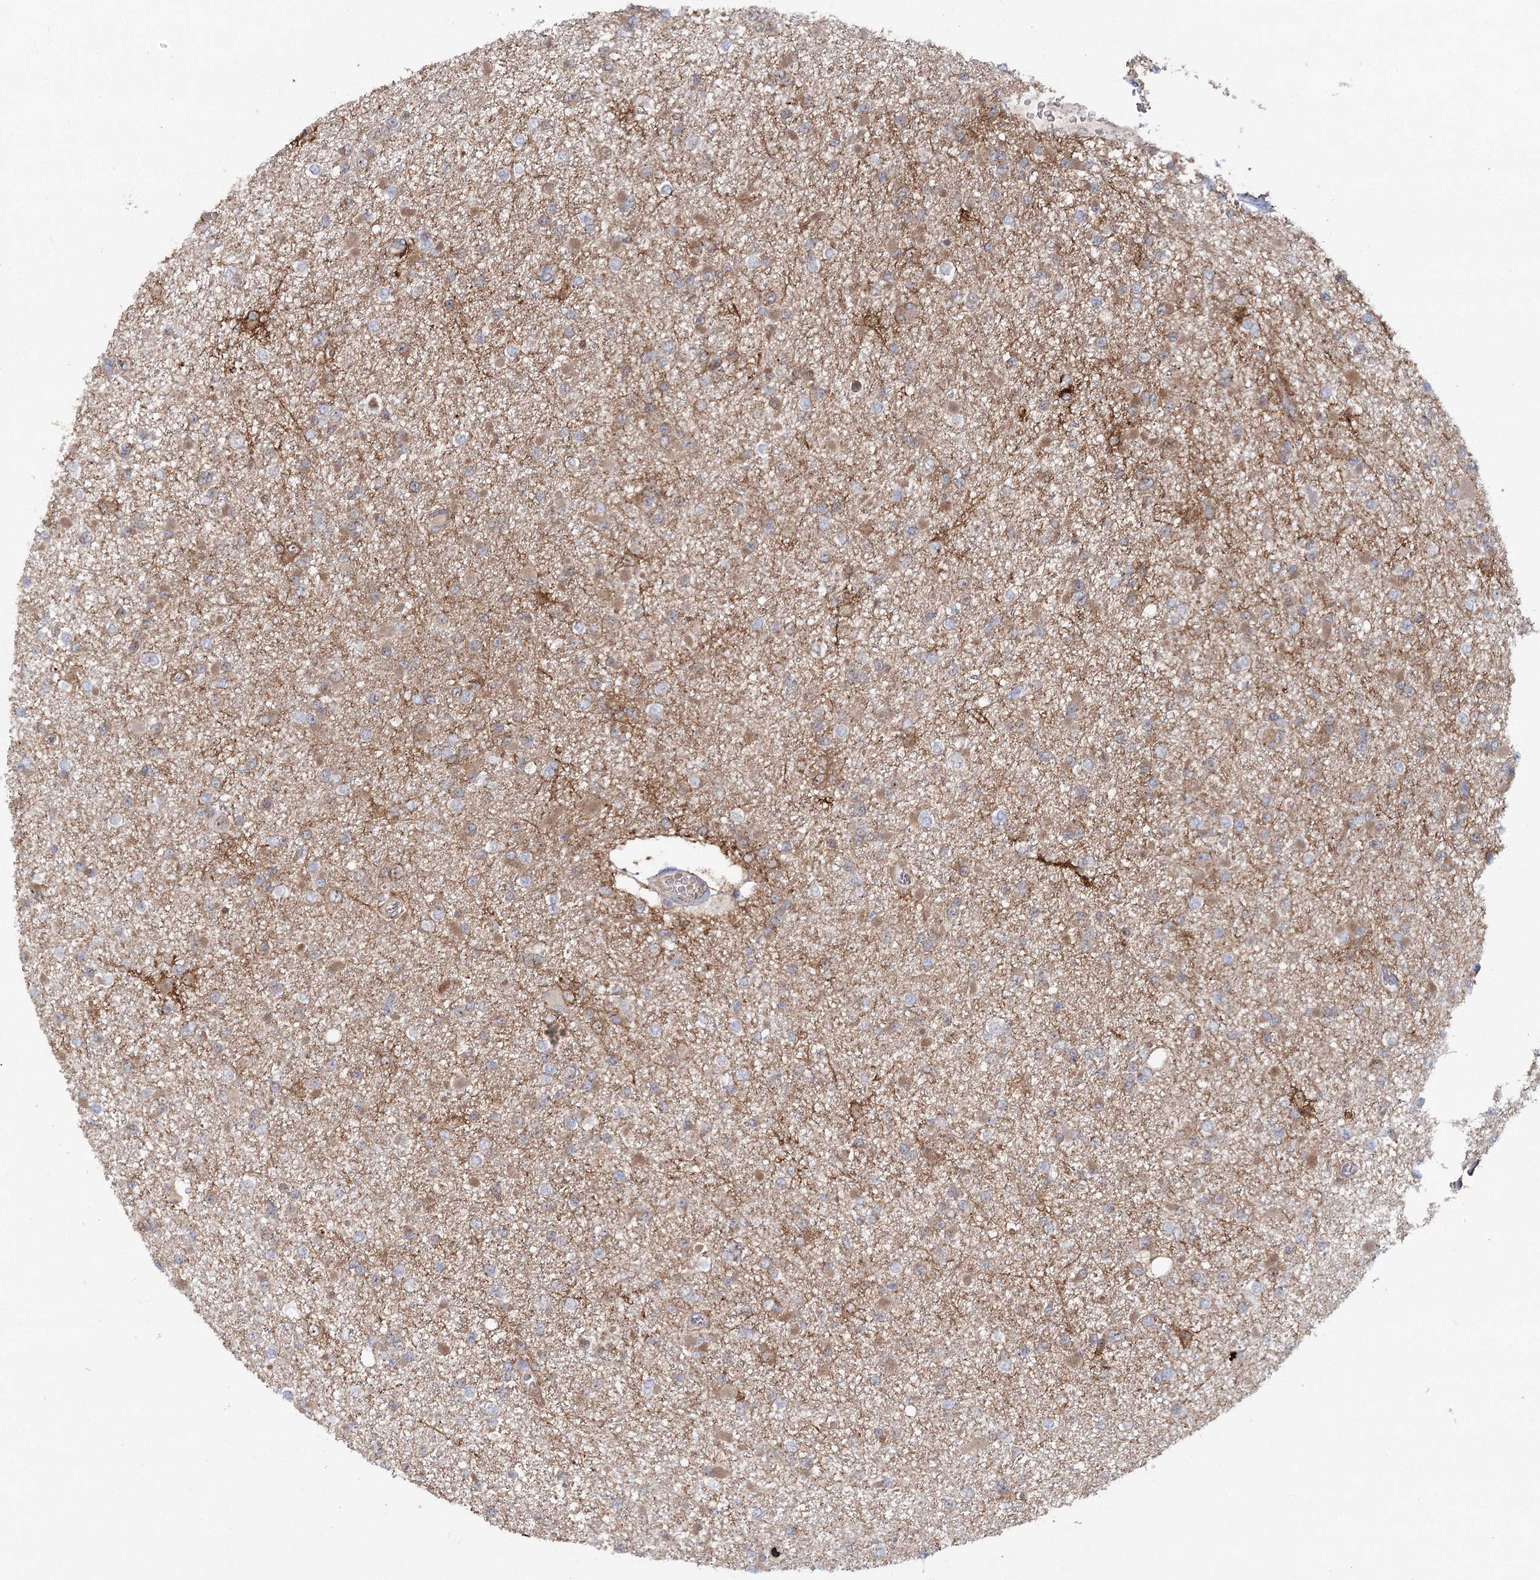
{"staining": {"intensity": "moderate", "quantity": "<25%", "location": "cytoplasmic/membranous"}, "tissue": "glioma", "cell_type": "Tumor cells", "image_type": "cancer", "snomed": [{"axis": "morphology", "description": "Glioma, malignant, Low grade"}, {"axis": "topography", "description": "Brain"}], "caption": "DAB (3,3'-diaminobenzidine) immunohistochemical staining of human low-grade glioma (malignant) displays moderate cytoplasmic/membranous protein positivity in about <25% of tumor cells.", "gene": "MAP3K13", "patient": {"sex": "female", "age": 22}}